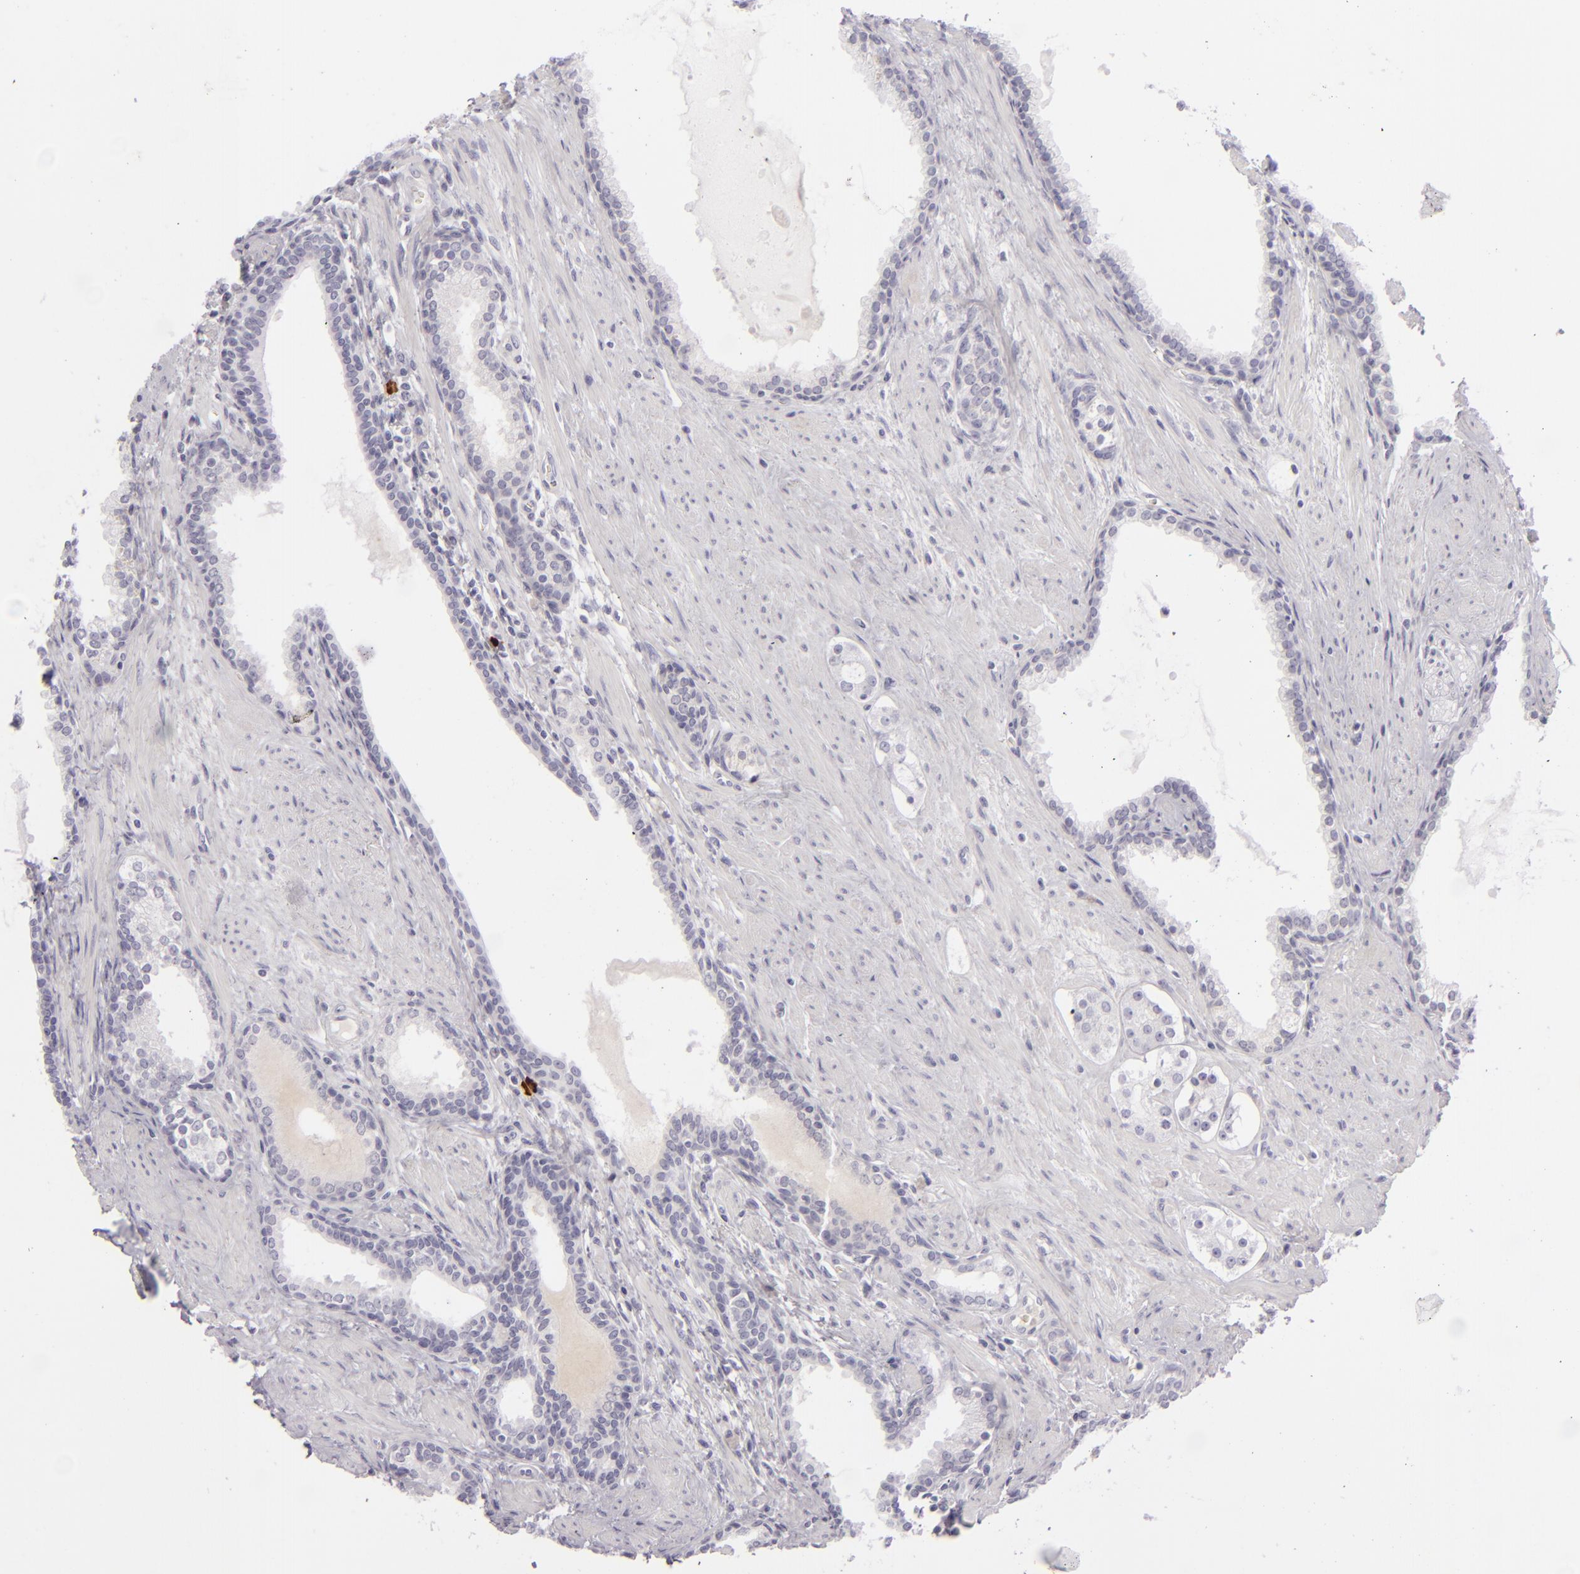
{"staining": {"intensity": "negative", "quantity": "none", "location": "none"}, "tissue": "prostate cancer", "cell_type": "Tumor cells", "image_type": "cancer", "snomed": [{"axis": "morphology", "description": "Adenocarcinoma, Medium grade"}, {"axis": "topography", "description": "Prostate"}], "caption": "IHC histopathology image of prostate adenocarcinoma (medium-grade) stained for a protein (brown), which demonstrates no staining in tumor cells. (IHC, brightfield microscopy, high magnification).", "gene": "CDX2", "patient": {"sex": "male", "age": 73}}